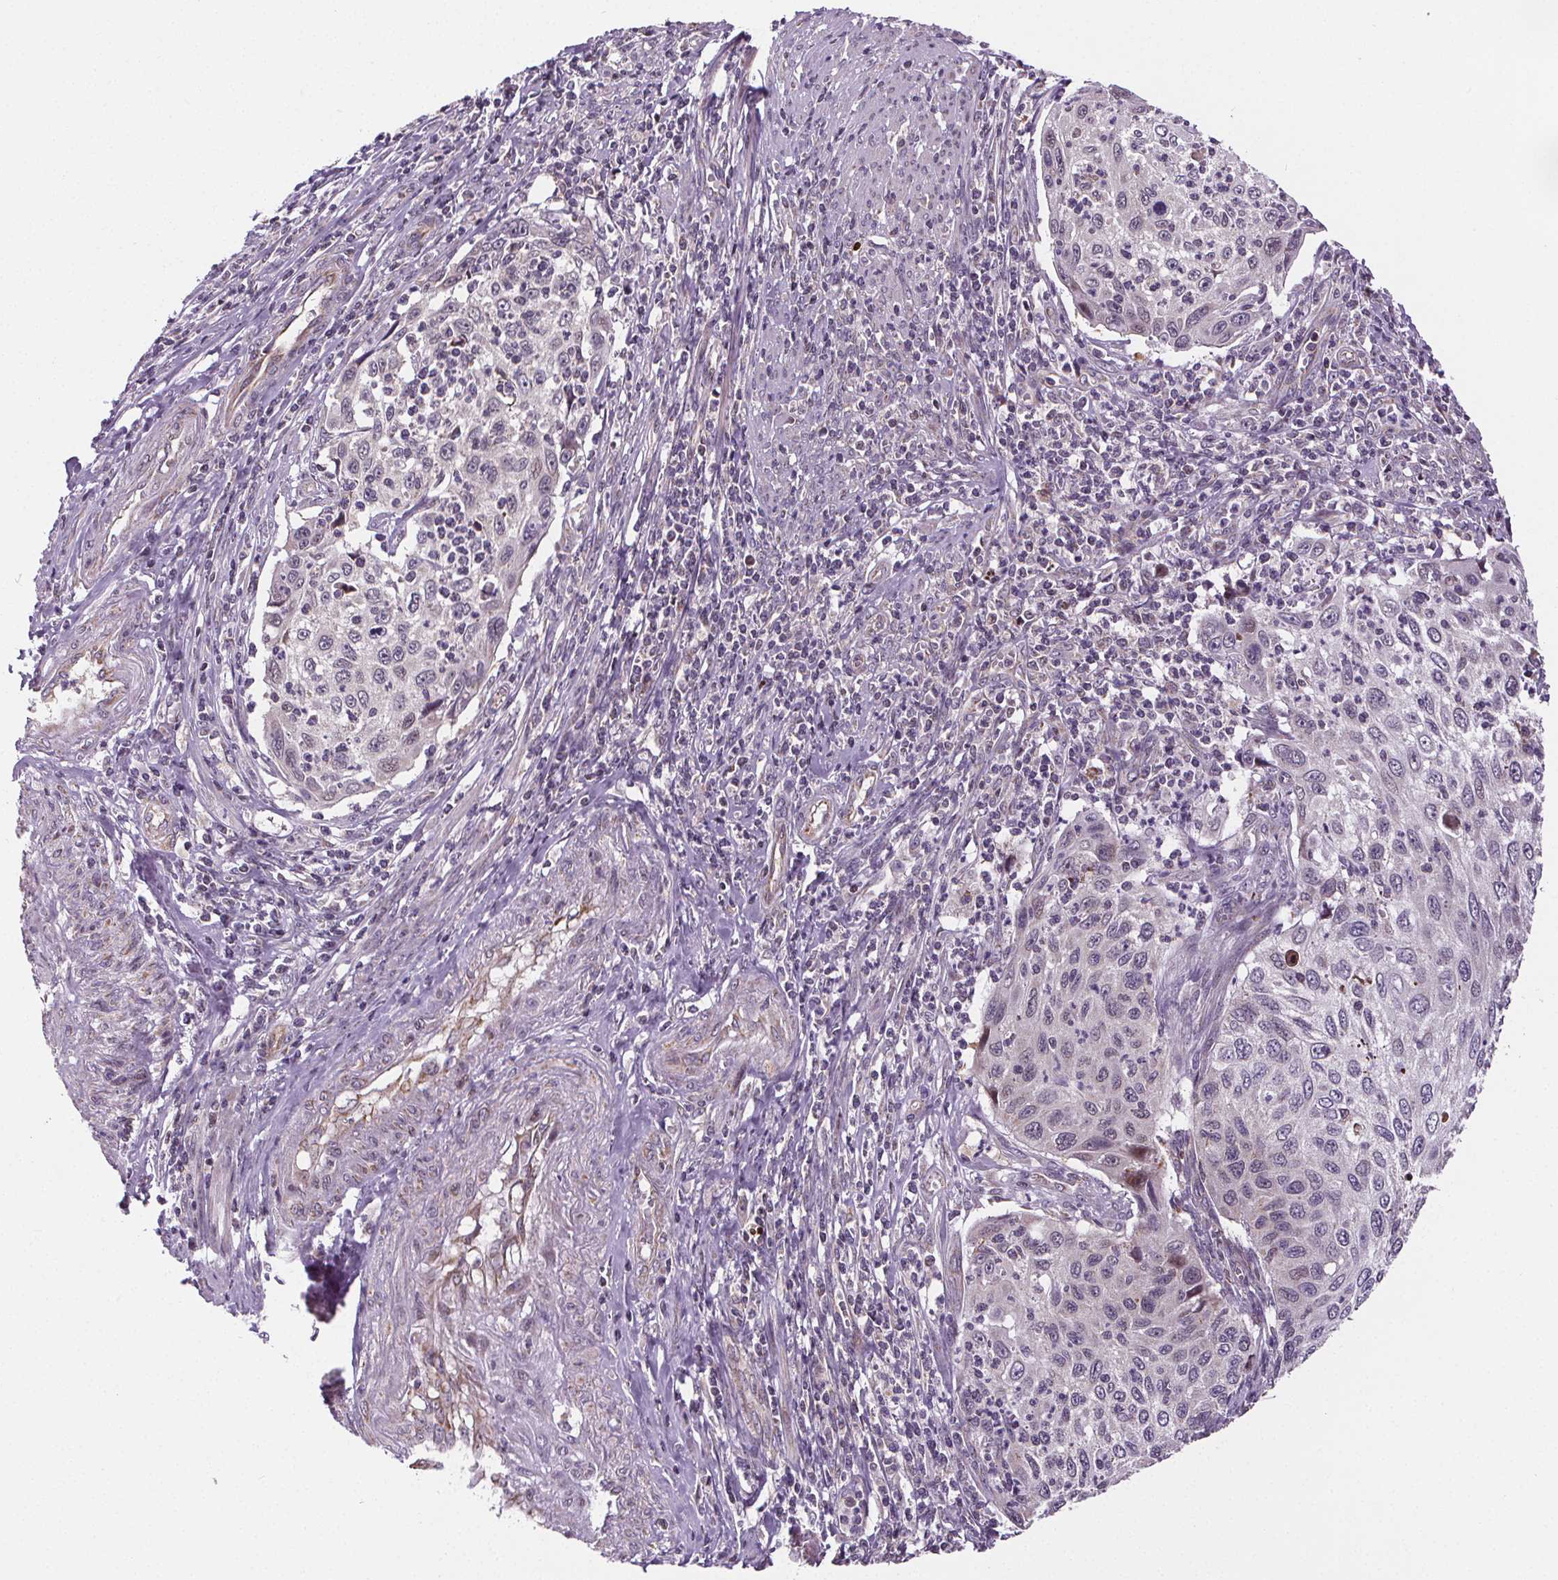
{"staining": {"intensity": "negative", "quantity": "none", "location": "none"}, "tissue": "cervical cancer", "cell_type": "Tumor cells", "image_type": "cancer", "snomed": [{"axis": "morphology", "description": "Squamous cell carcinoma, NOS"}, {"axis": "topography", "description": "Cervix"}], "caption": "Tumor cells show no significant expression in cervical cancer (squamous cell carcinoma).", "gene": "SUCLA2", "patient": {"sex": "female", "age": 70}}